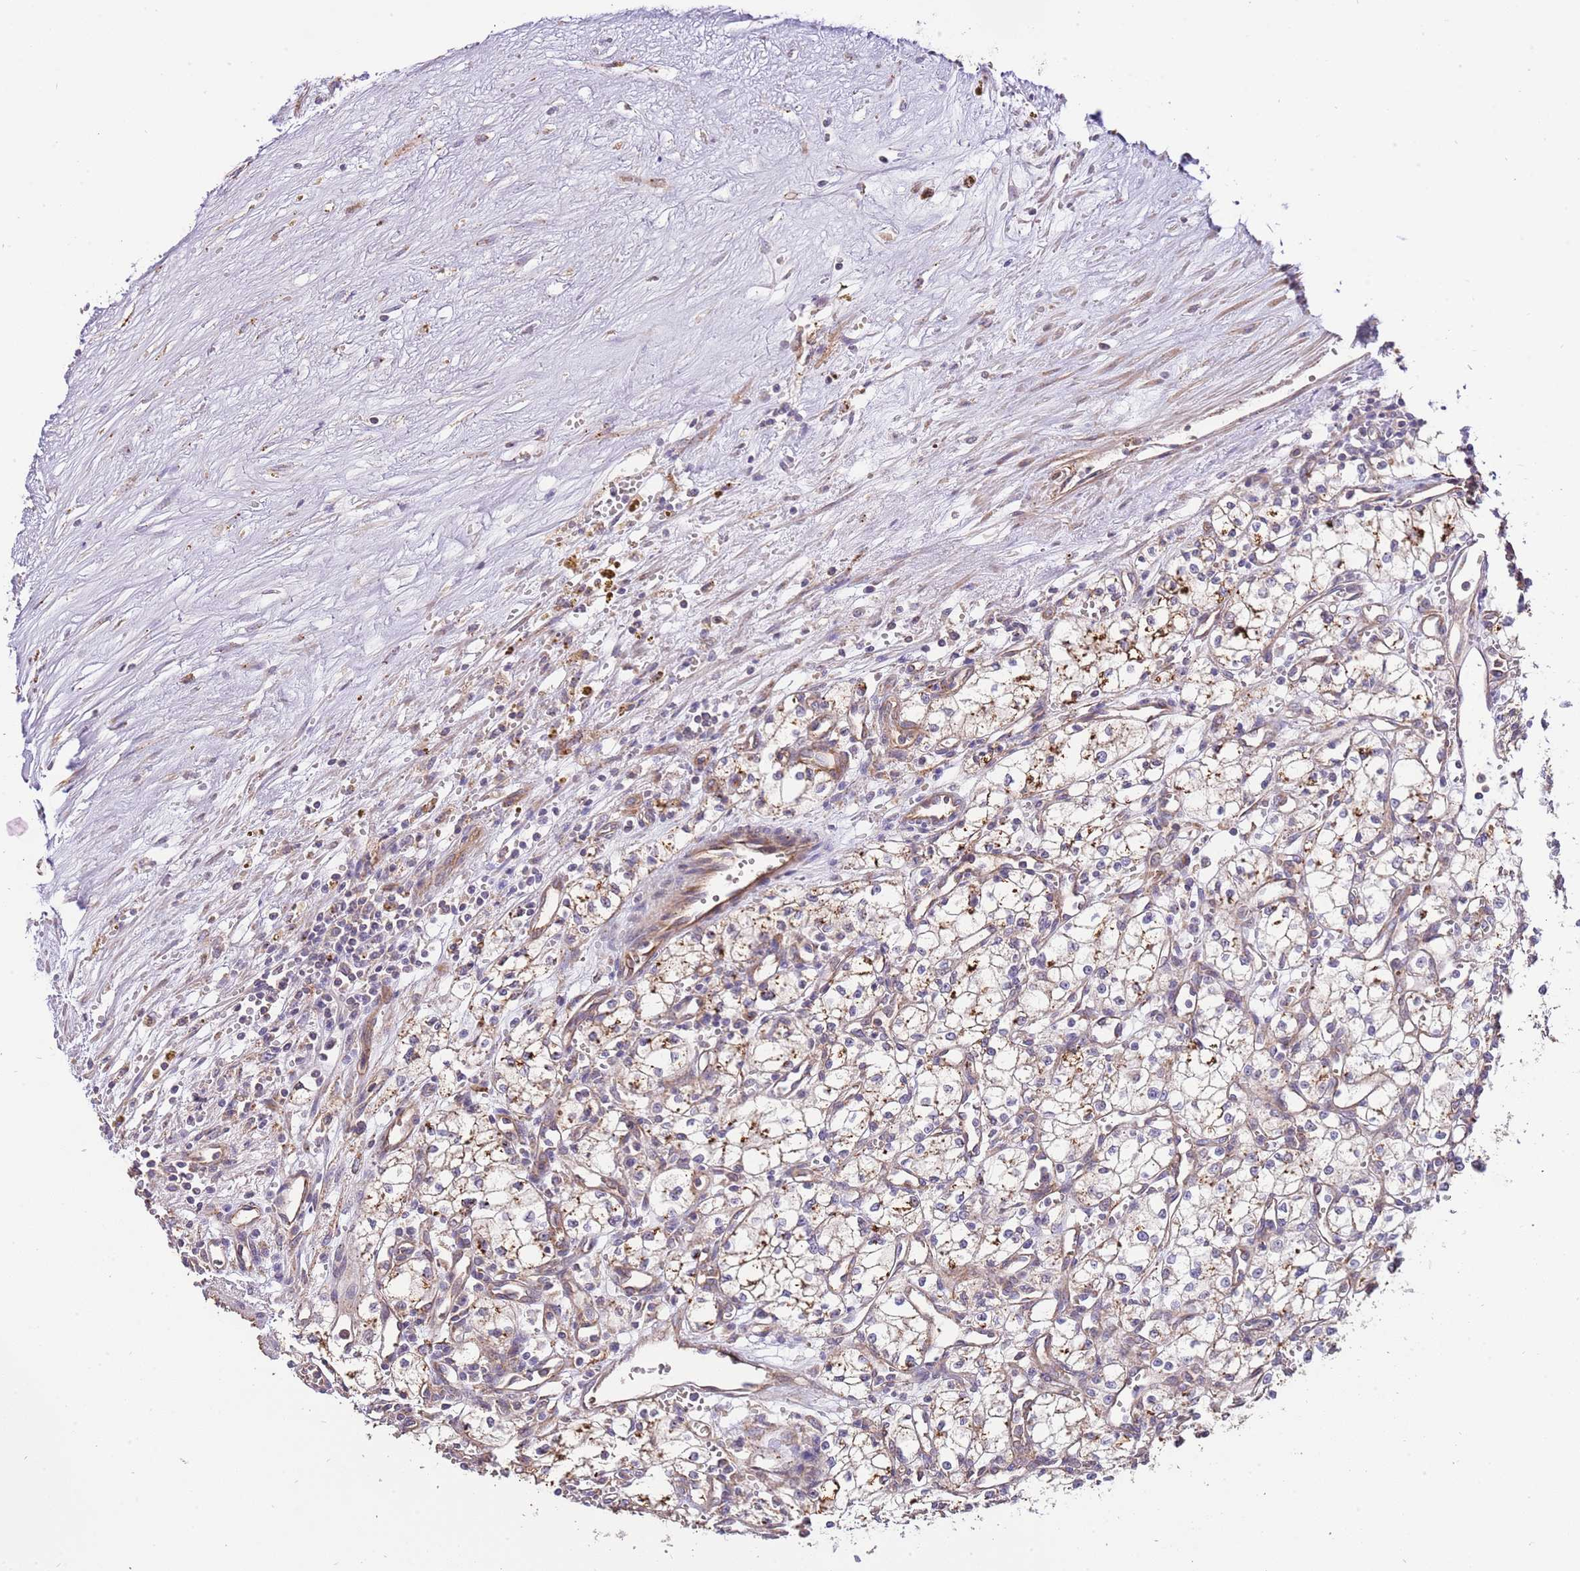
{"staining": {"intensity": "weak", "quantity": "<25%", "location": "cytoplasmic/membranous"}, "tissue": "renal cancer", "cell_type": "Tumor cells", "image_type": "cancer", "snomed": [{"axis": "morphology", "description": "Adenocarcinoma, NOS"}, {"axis": "topography", "description": "Kidney"}], "caption": "The image shows no significant positivity in tumor cells of renal cancer.", "gene": "DOCK6", "patient": {"sex": "male", "age": 59}}